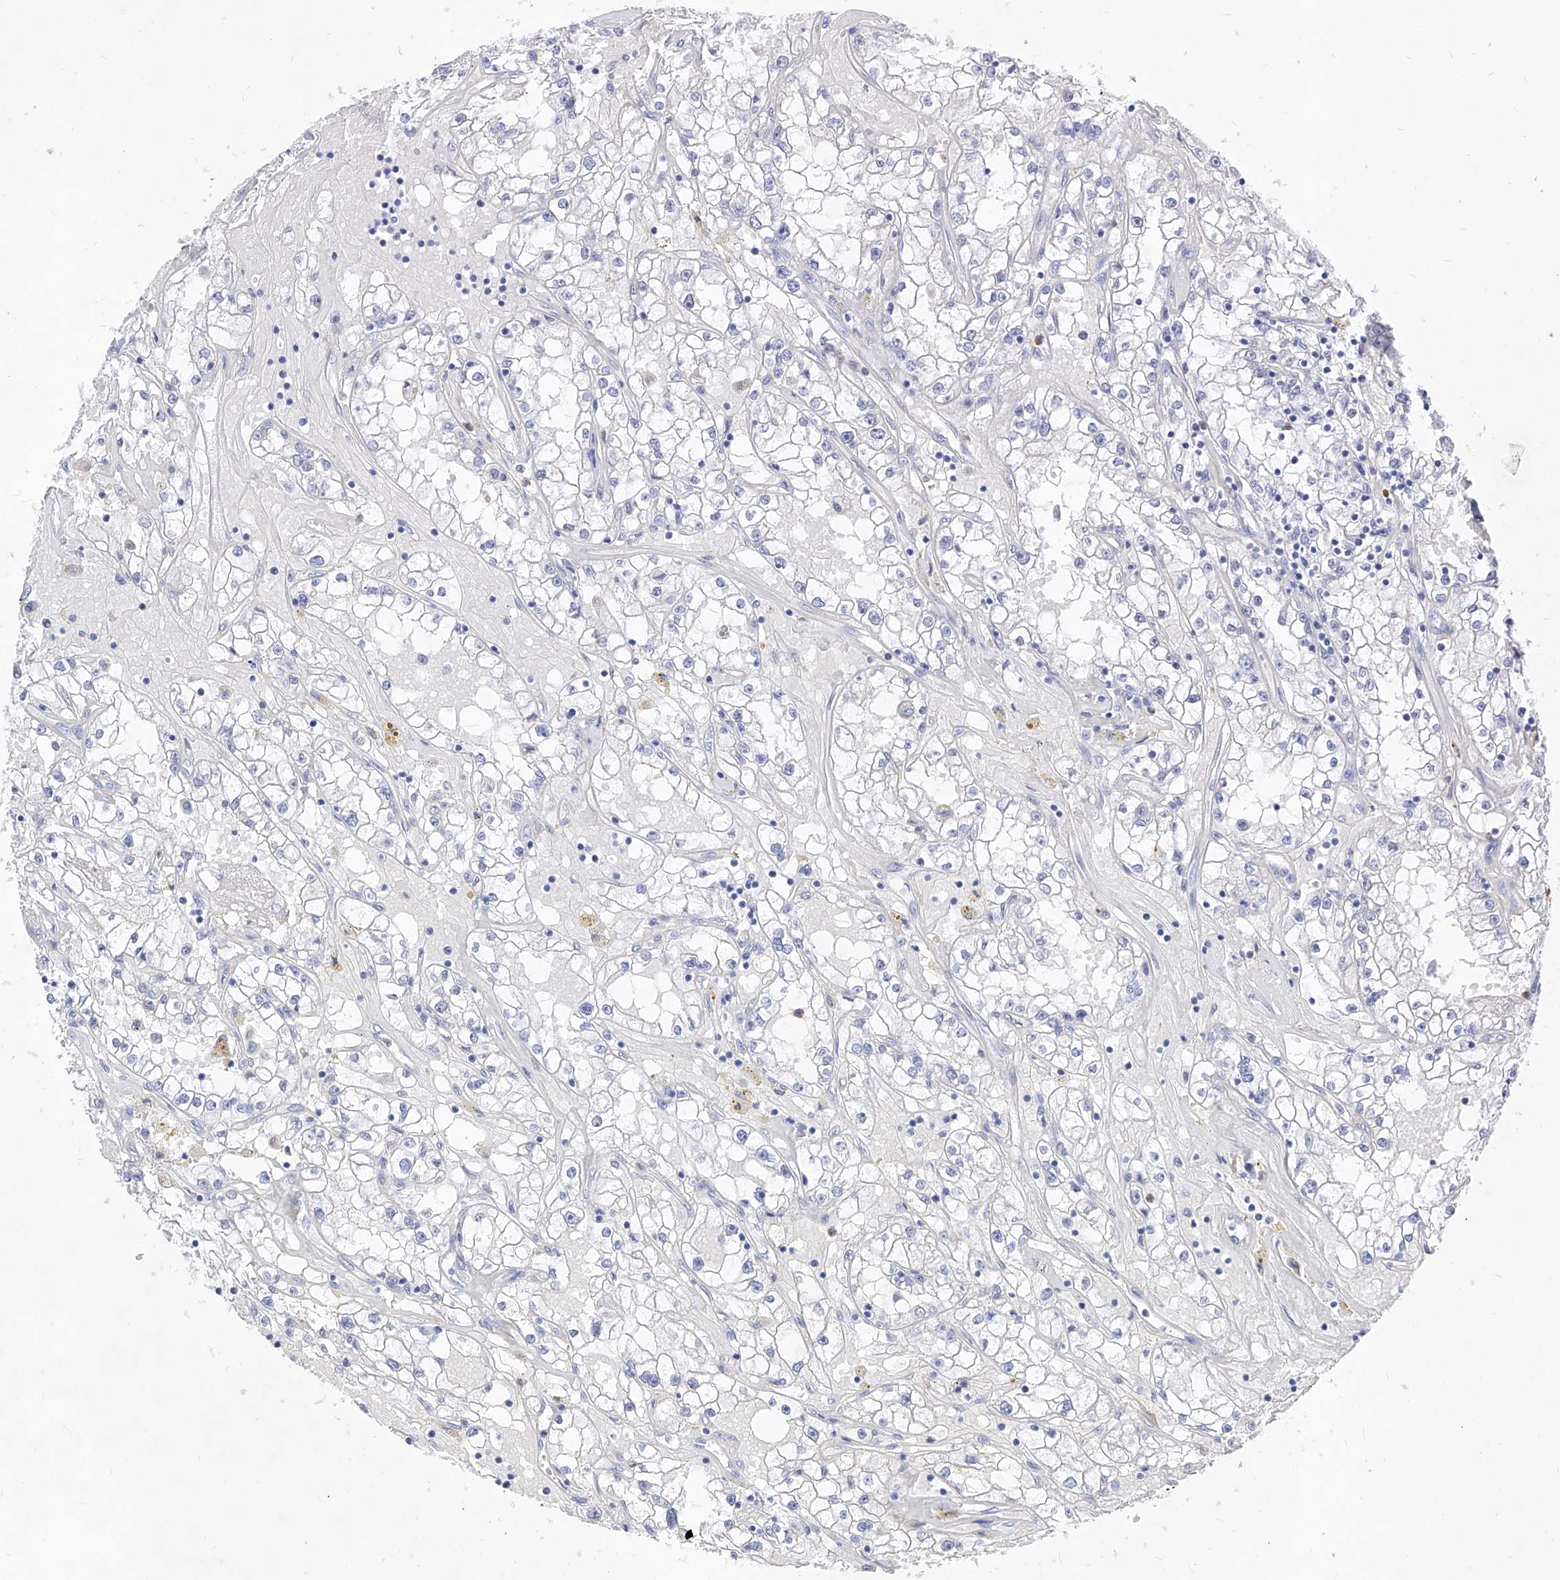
{"staining": {"intensity": "negative", "quantity": "none", "location": "none"}, "tissue": "renal cancer", "cell_type": "Tumor cells", "image_type": "cancer", "snomed": [{"axis": "morphology", "description": "Adenocarcinoma, NOS"}, {"axis": "topography", "description": "Kidney"}], "caption": "An IHC histopathology image of renal adenocarcinoma is shown. There is no staining in tumor cells of renal adenocarcinoma.", "gene": "VAX1", "patient": {"sex": "male", "age": 56}}